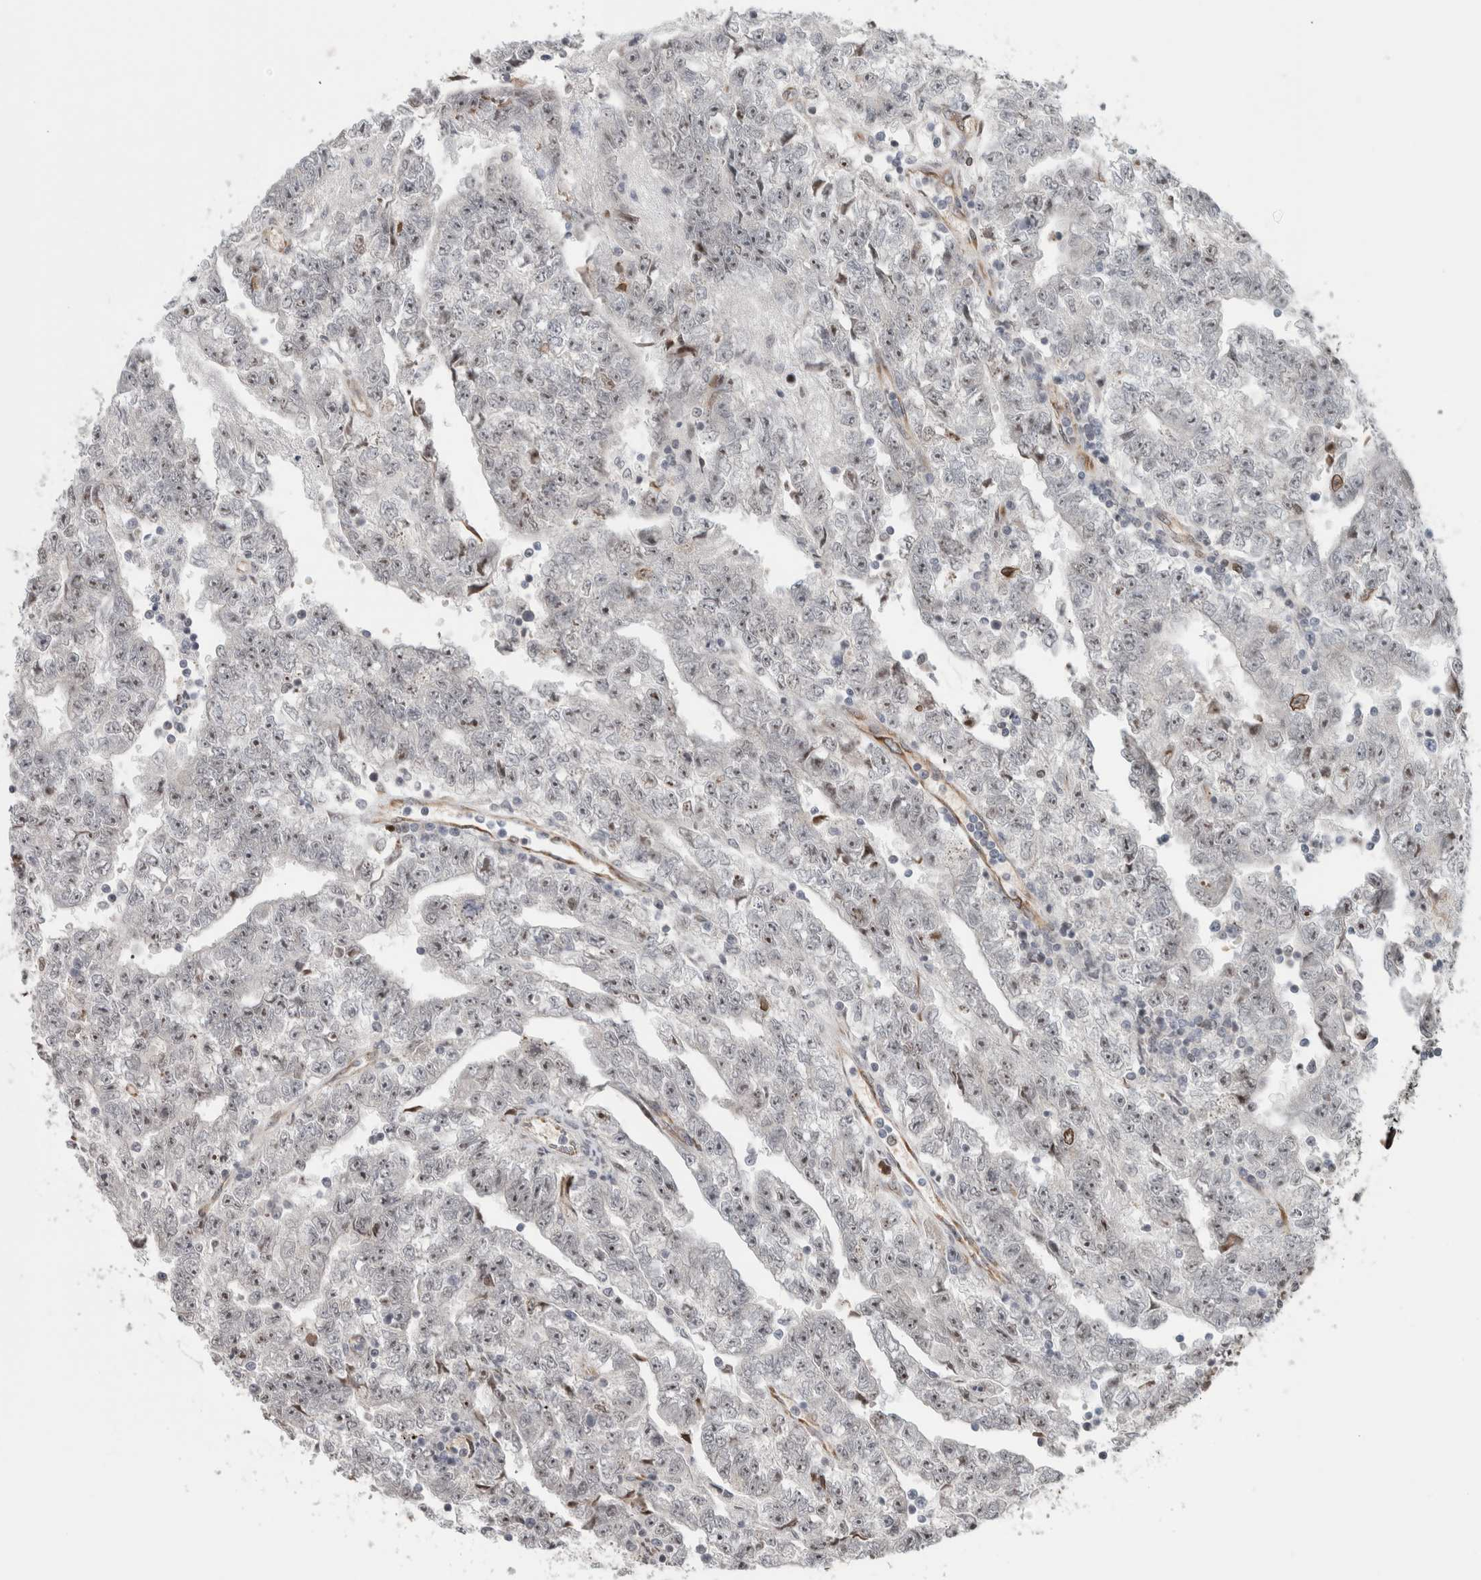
{"staining": {"intensity": "weak", "quantity": ">75%", "location": "nuclear"}, "tissue": "testis cancer", "cell_type": "Tumor cells", "image_type": "cancer", "snomed": [{"axis": "morphology", "description": "Carcinoma, Embryonal, NOS"}, {"axis": "topography", "description": "Testis"}], "caption": "DAB (3,3'-diaminobenzidine) immunohistochemical staining of human testis cancer displays weak nuclear protein expression in about >75% of tumor cells.", "gene": "RBMX2", "patient": {"sex": "male", "age": 25}}